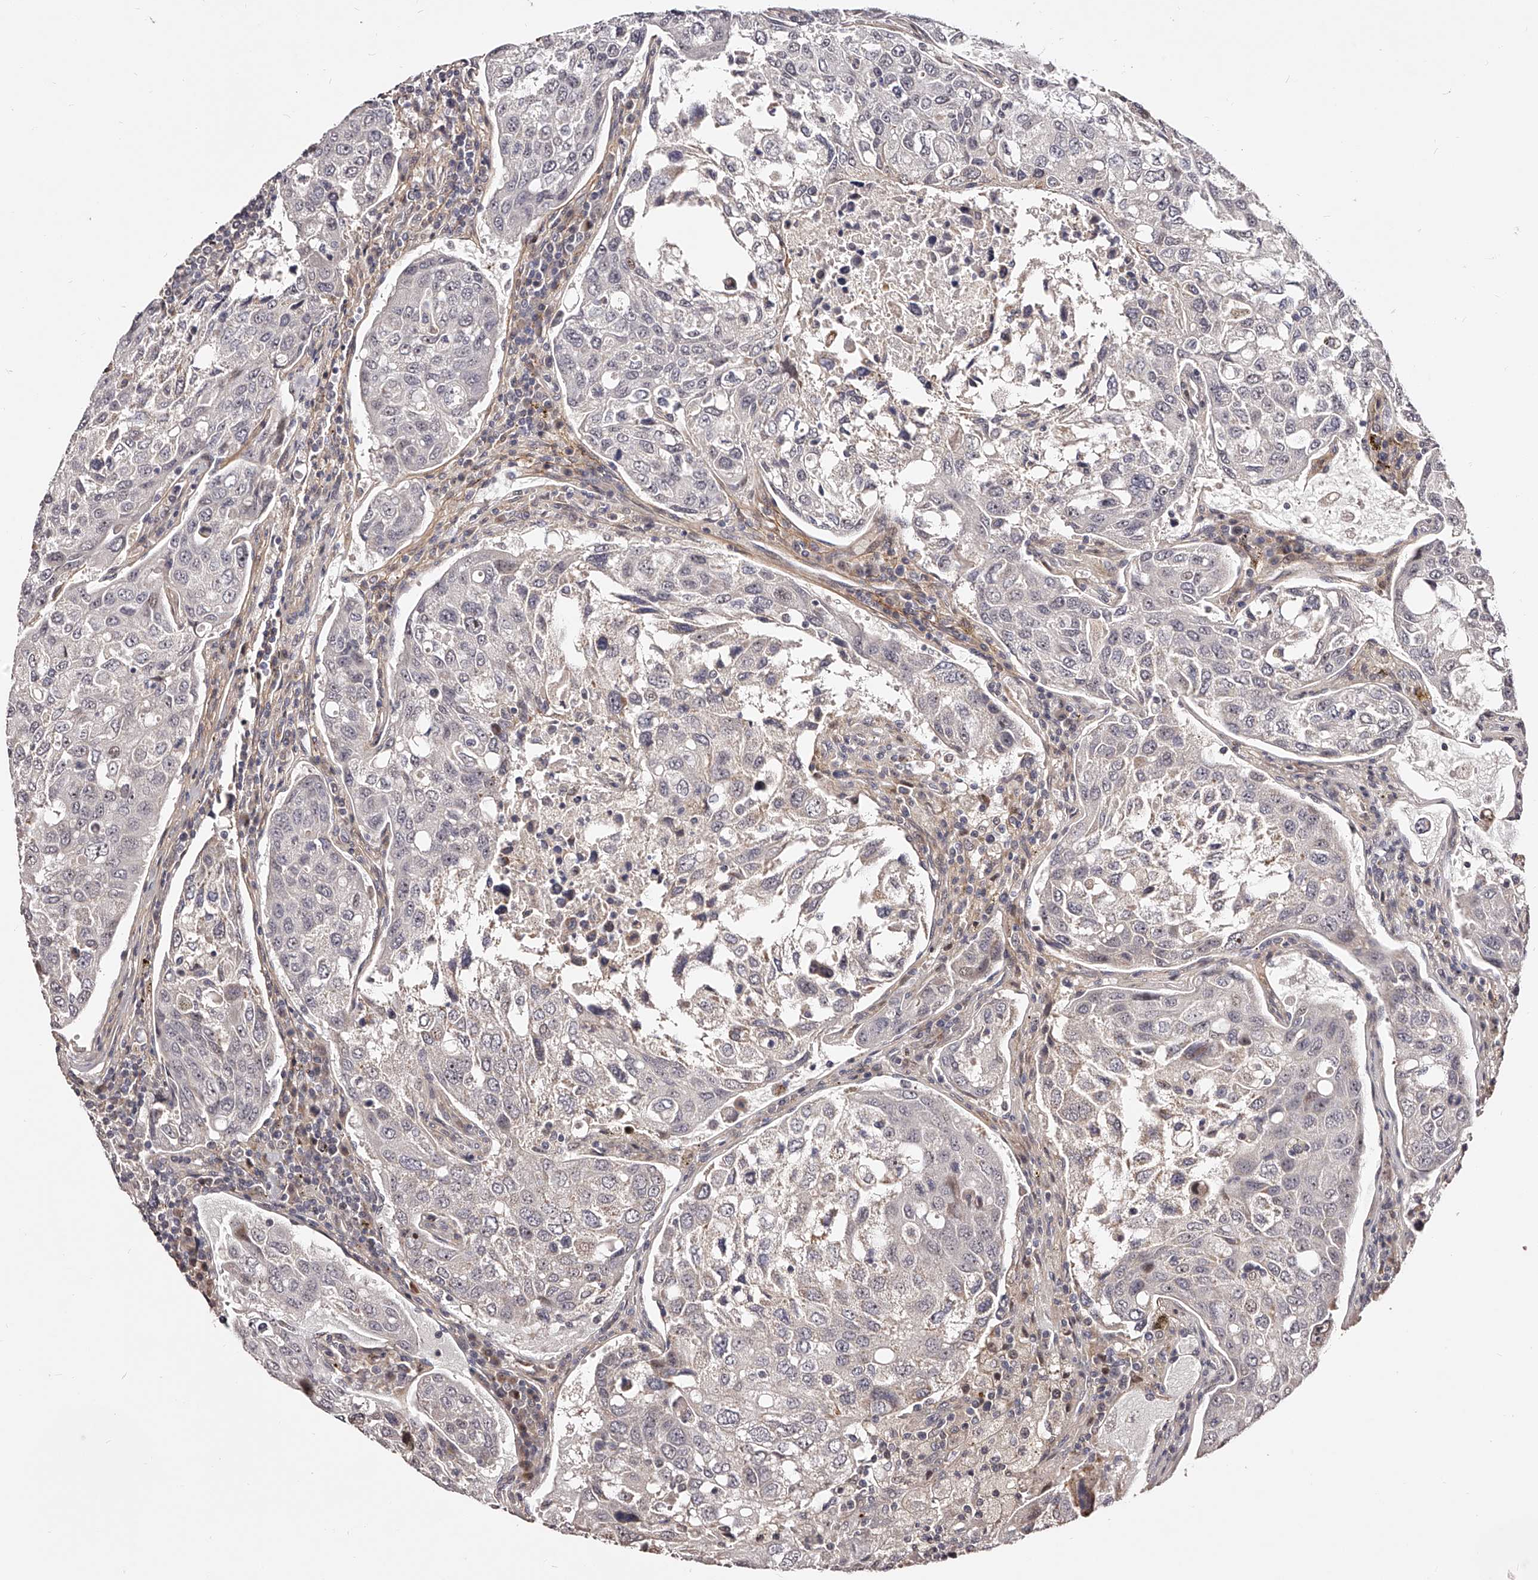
{"staining": {"intensity": "weak", "quantity": "<25%", "location": "cytoplasmic/membranous,nuclear"}, "tissue": "urothelial cancer", "cell_type": "Tumor cells", "image_type": "cancer", "snomed": [{"axis": "morphology", "description": "Urothelial carcinoma, High grade"}, {"axis": "topography", "description": "Lymph node"}, {"axis": "topography", "description": "Urinary bladder"}], "caption": "Urothelial carcinoma (high-grade) stained for a protein using IHC displays no positivity tumor cells.", "gene": "ZNF502", "patient": {"sex": "male", "age": 51}}